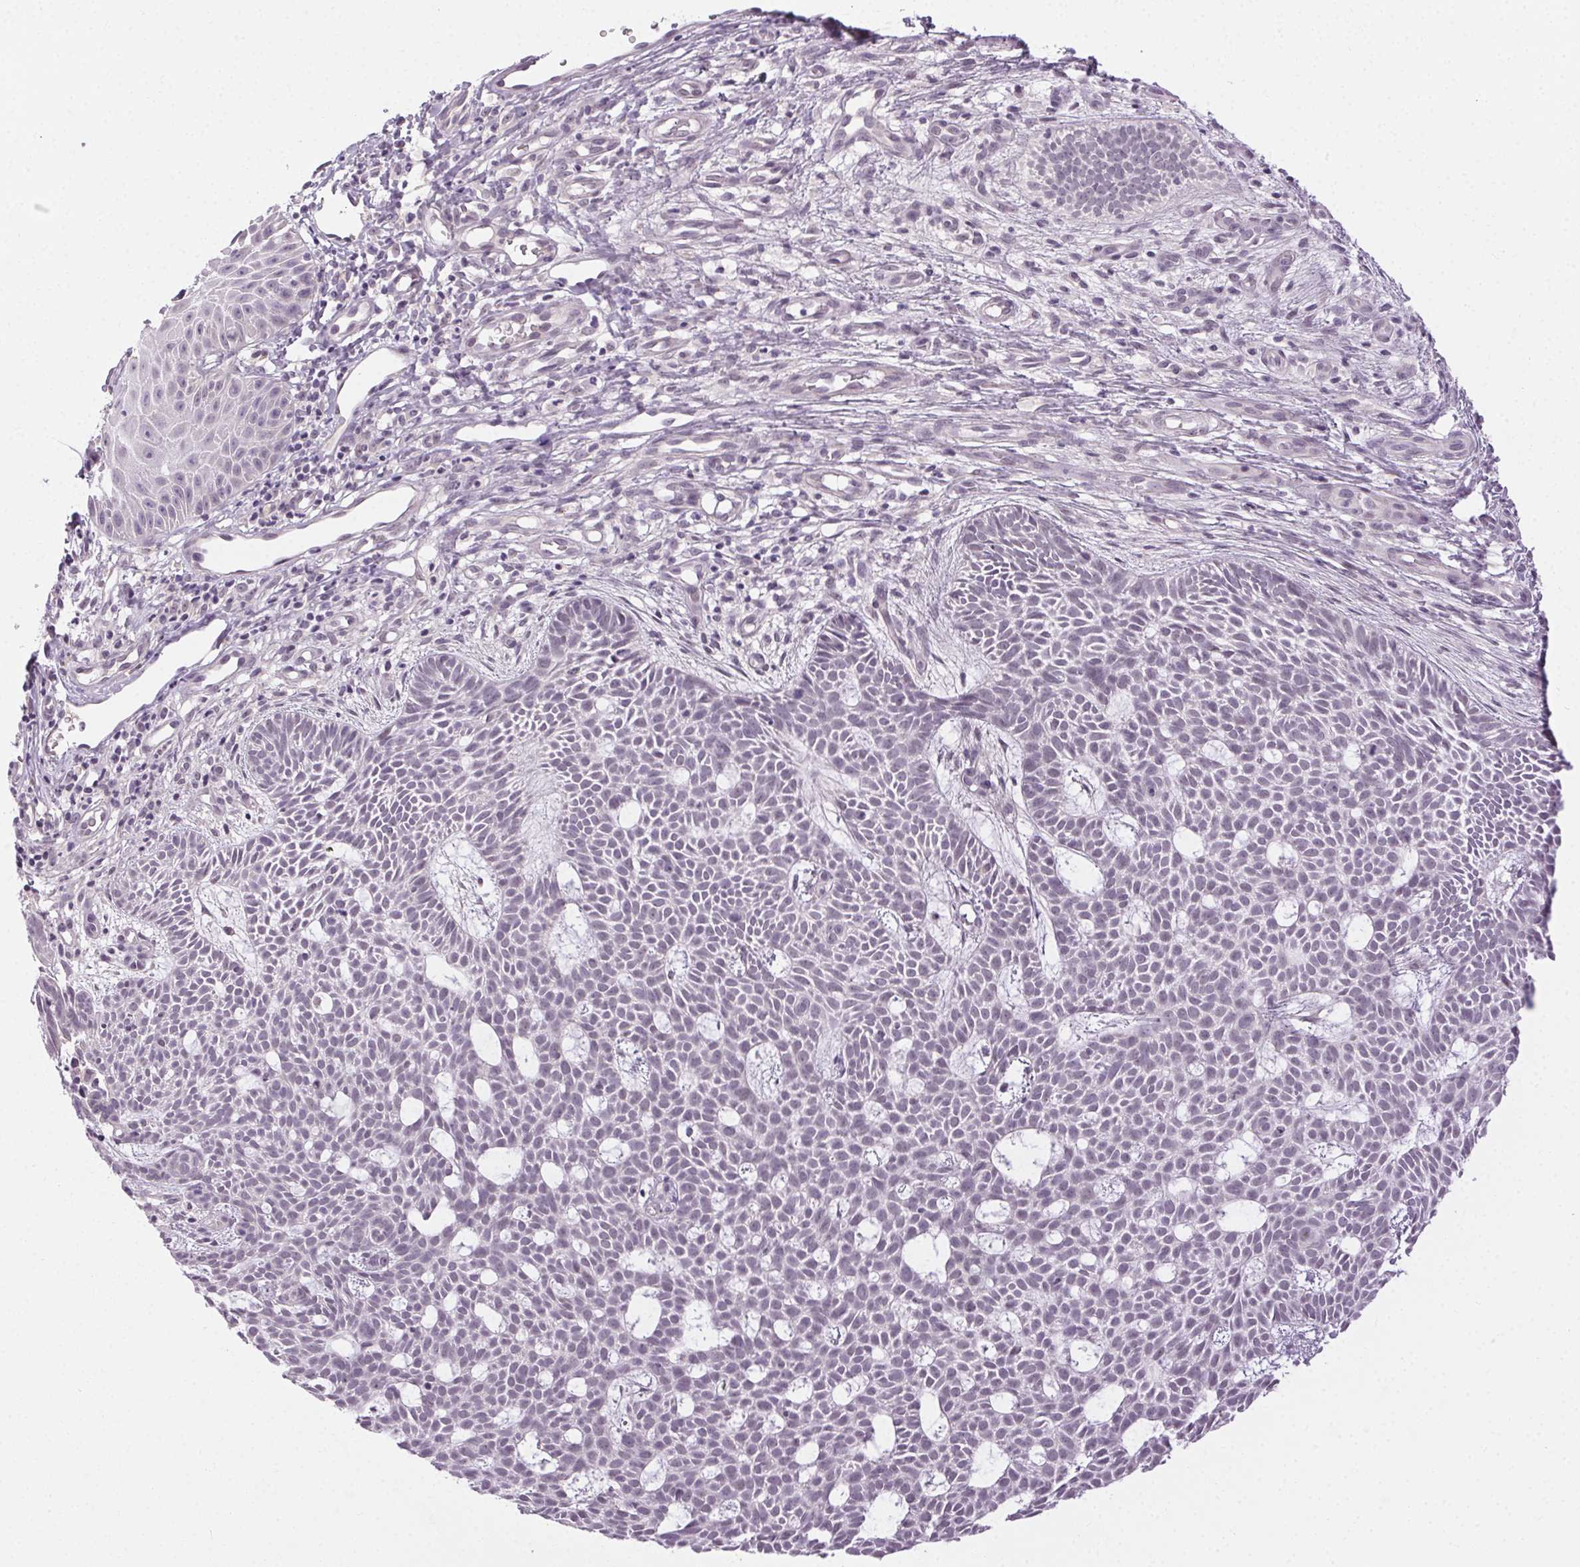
{"staining": {"intensity": "negative", "quantity": "none", "location": "none"}, "tissue": "skin cancer", "cell_type": "Tumor cells", "image_type": "cancer", "snomed": [{"axis": "morphology", "description": "Basal cell carcinoma"}, {"axis": "topography", "description": "Skin"}], "caption": "Skin cancer (basal cell carcinoma) stained for a protein using immunohistochemistry (IHC) demonstrates no positivity tumor cells.", "gene": "FAM168A", "patient": {"sex": "male", "age": 59}}